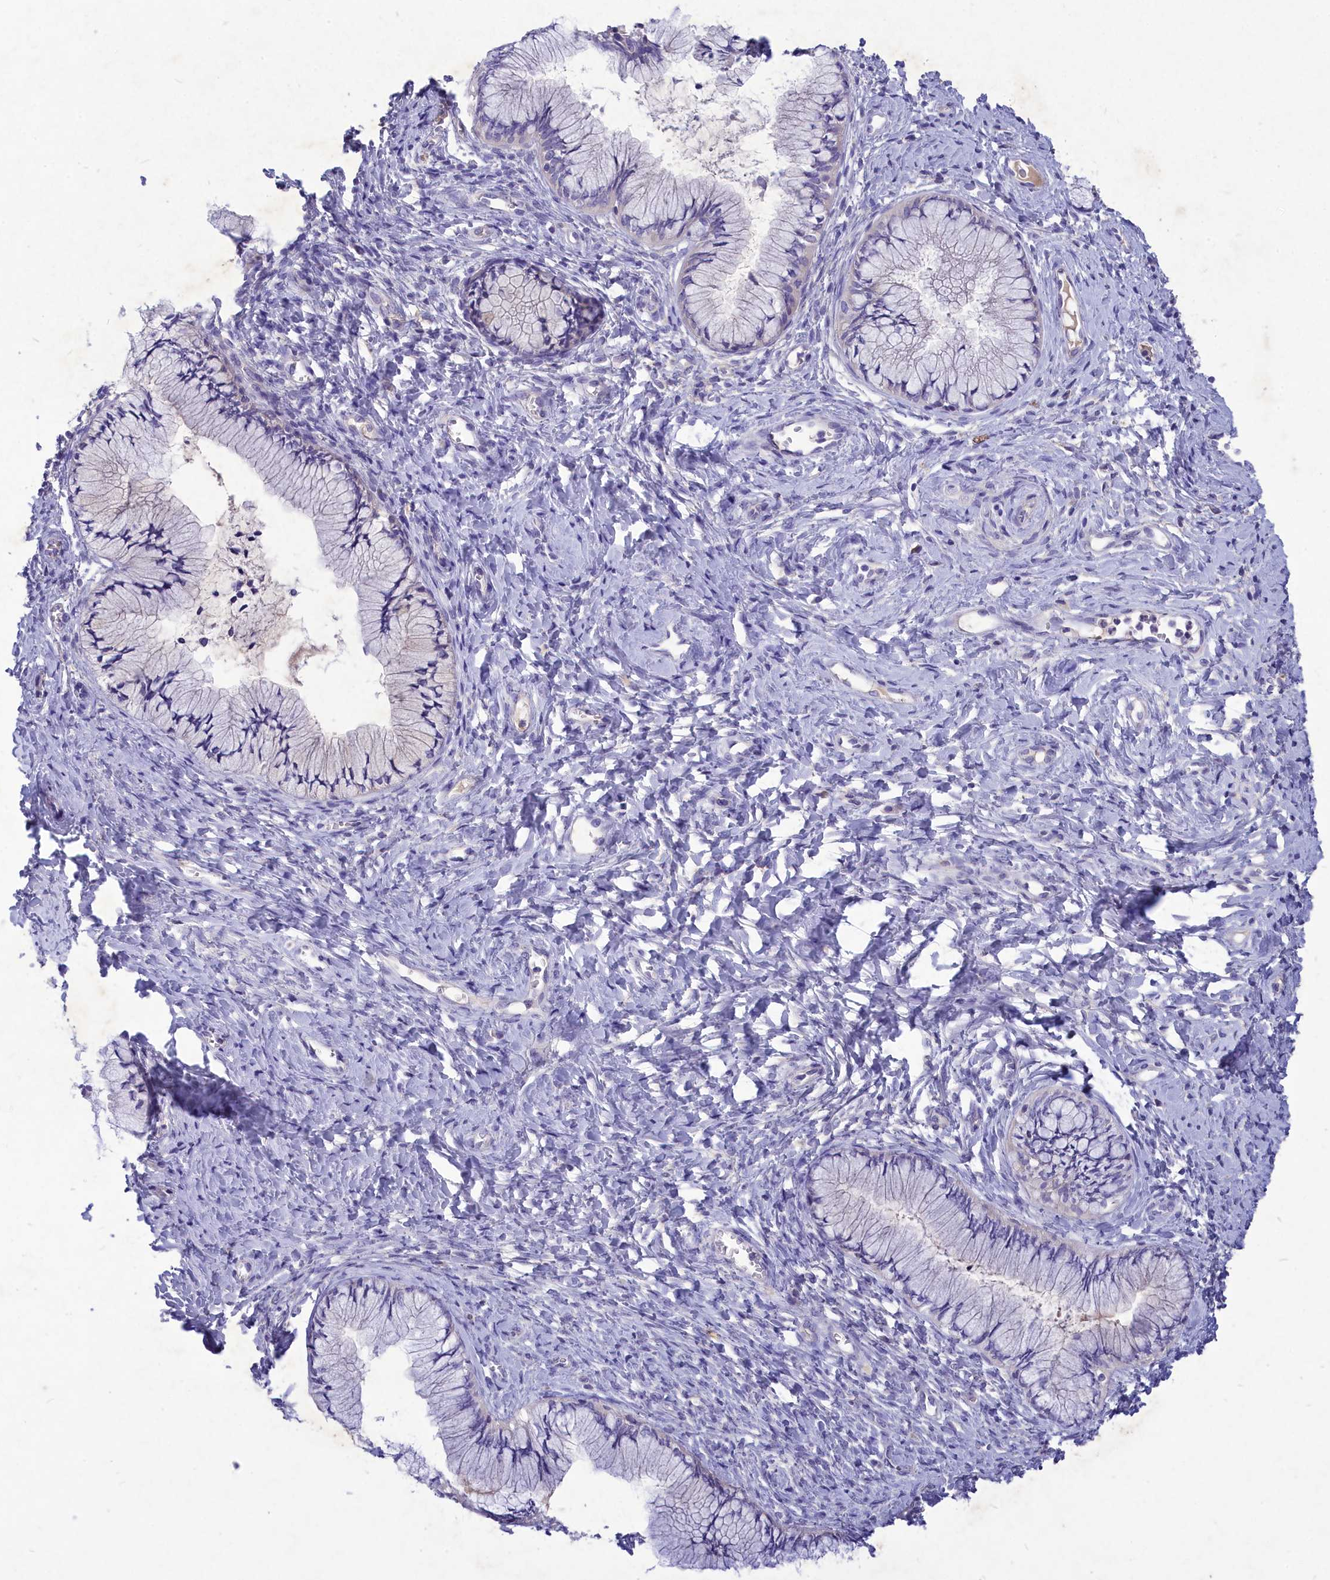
{"staining": {"intensity": "negative", "quantity": "none", "location": "none"}, "tissue": "cervix", "cell_type": "Glandular cells", "image_type": "normal", "snomed": [{"axis": "morphology", "description": "Normal tissue, NOS"}, {"axis": "topography", "description": "Cervix"}], "caption": "High power microscopy image of an immunohistochemistry histopathology image of benign cervix, revealing no significant positivity in glandular cells. The staining was performed using DAB (3,3'-diaminobenzidine) to visualize the protein expression in brown, while the nuclei were stained in blue with hematoxylin (Magnification: 20x).", "gene": "DEFB119", "patient": {"sex": "female", "age": 42}}